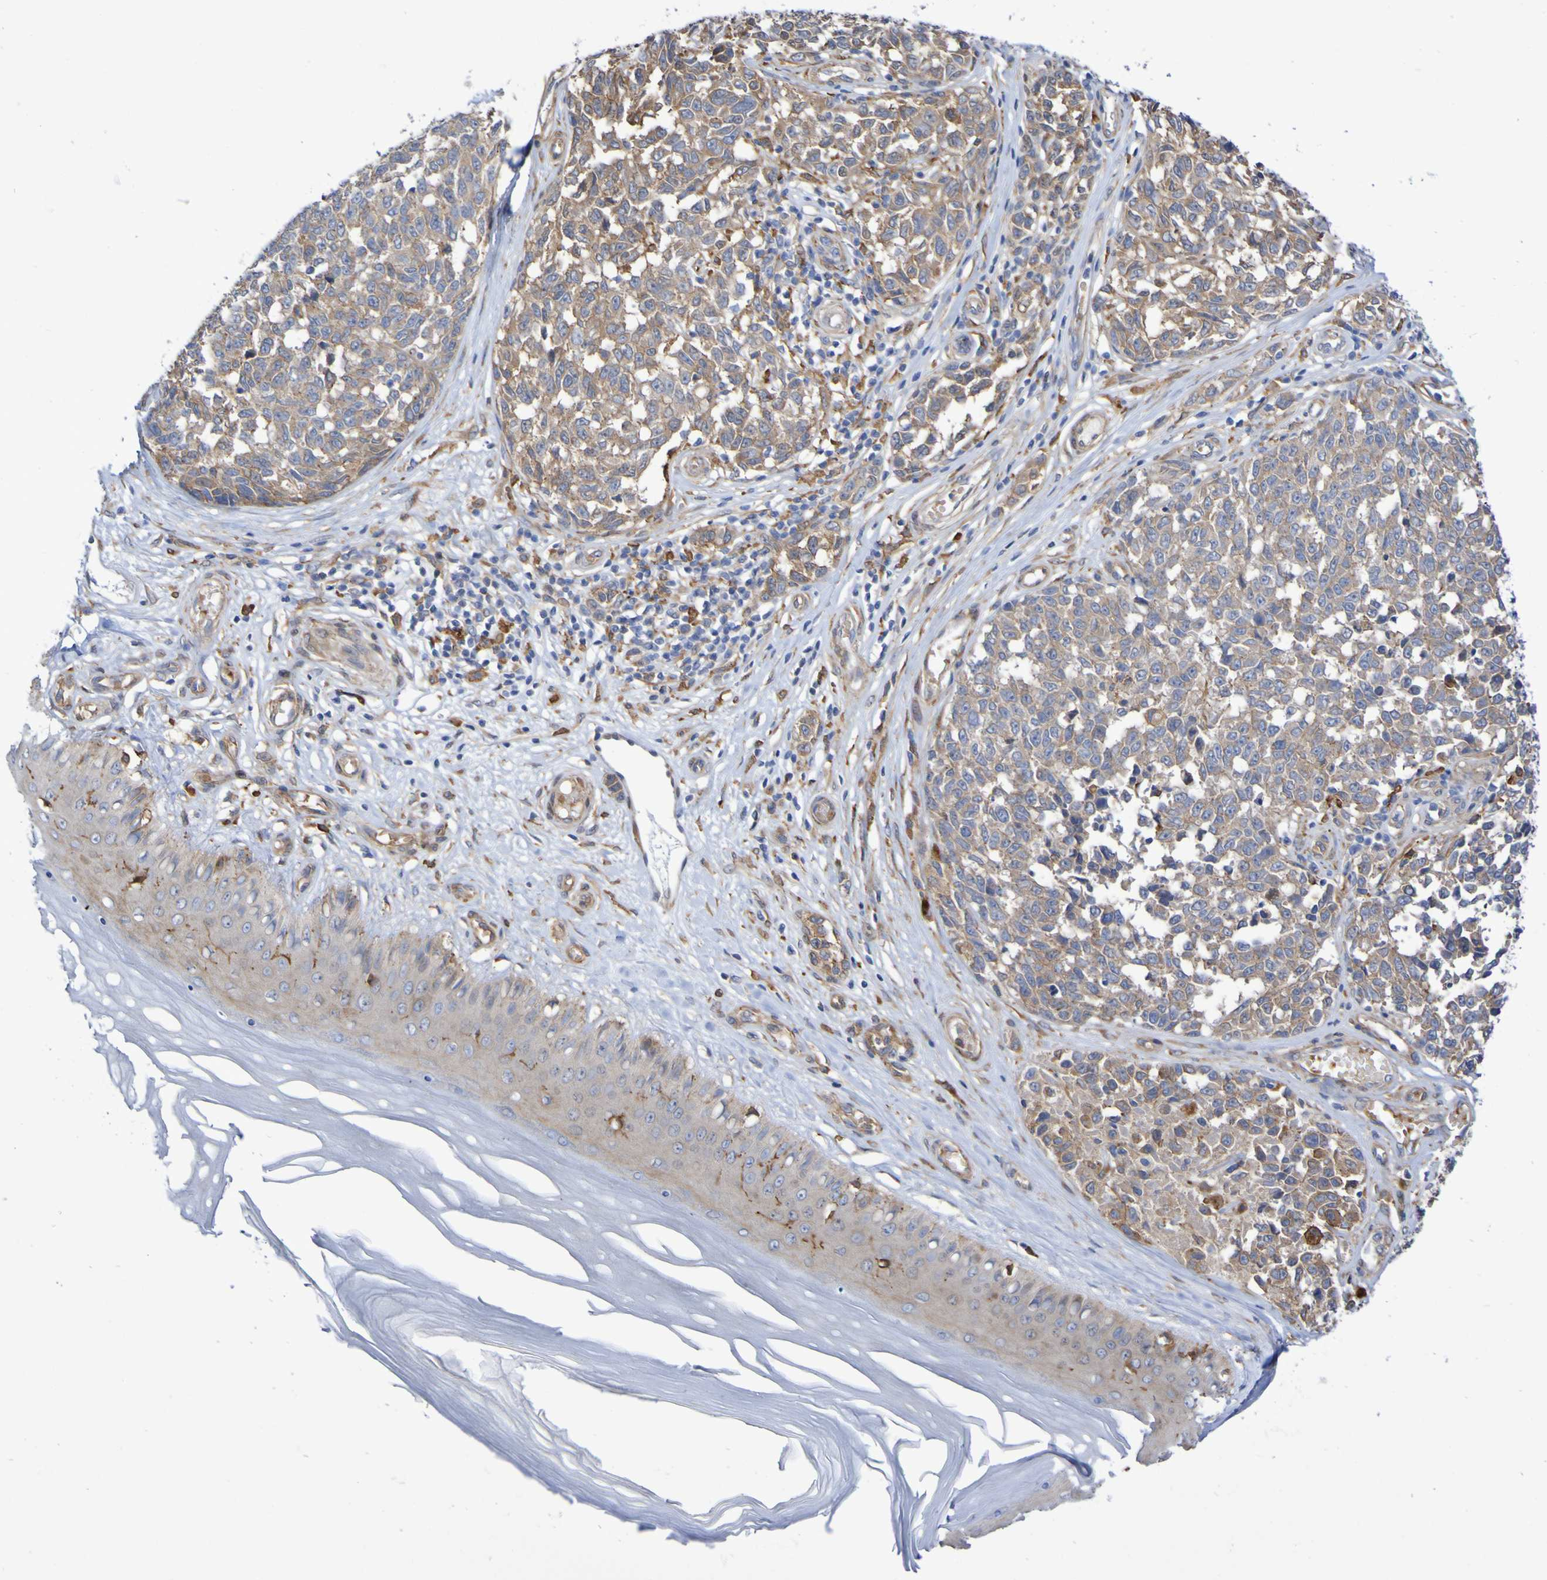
{"staining": {"intensity": "moderate", "quantity": ">75%", "location": "cytoplasmic/membranous"}, "tissue": "melanoma", "cell_type": "Tumor cells", "image_type": "cancer", "snomed": [{"axis": "morphology", "description": "Malignant melanoma, NOS"}, {"axis": "topography", "description": "Skin"}], "caption": "DAB immunohistochemical staining of human malignant melanoma displays moderate cytoplasmic/membranous protein expression in approximately >75% of tumor cells.", "gene": "SCRG1", "patient": {"sex": "female", "age": 64}}